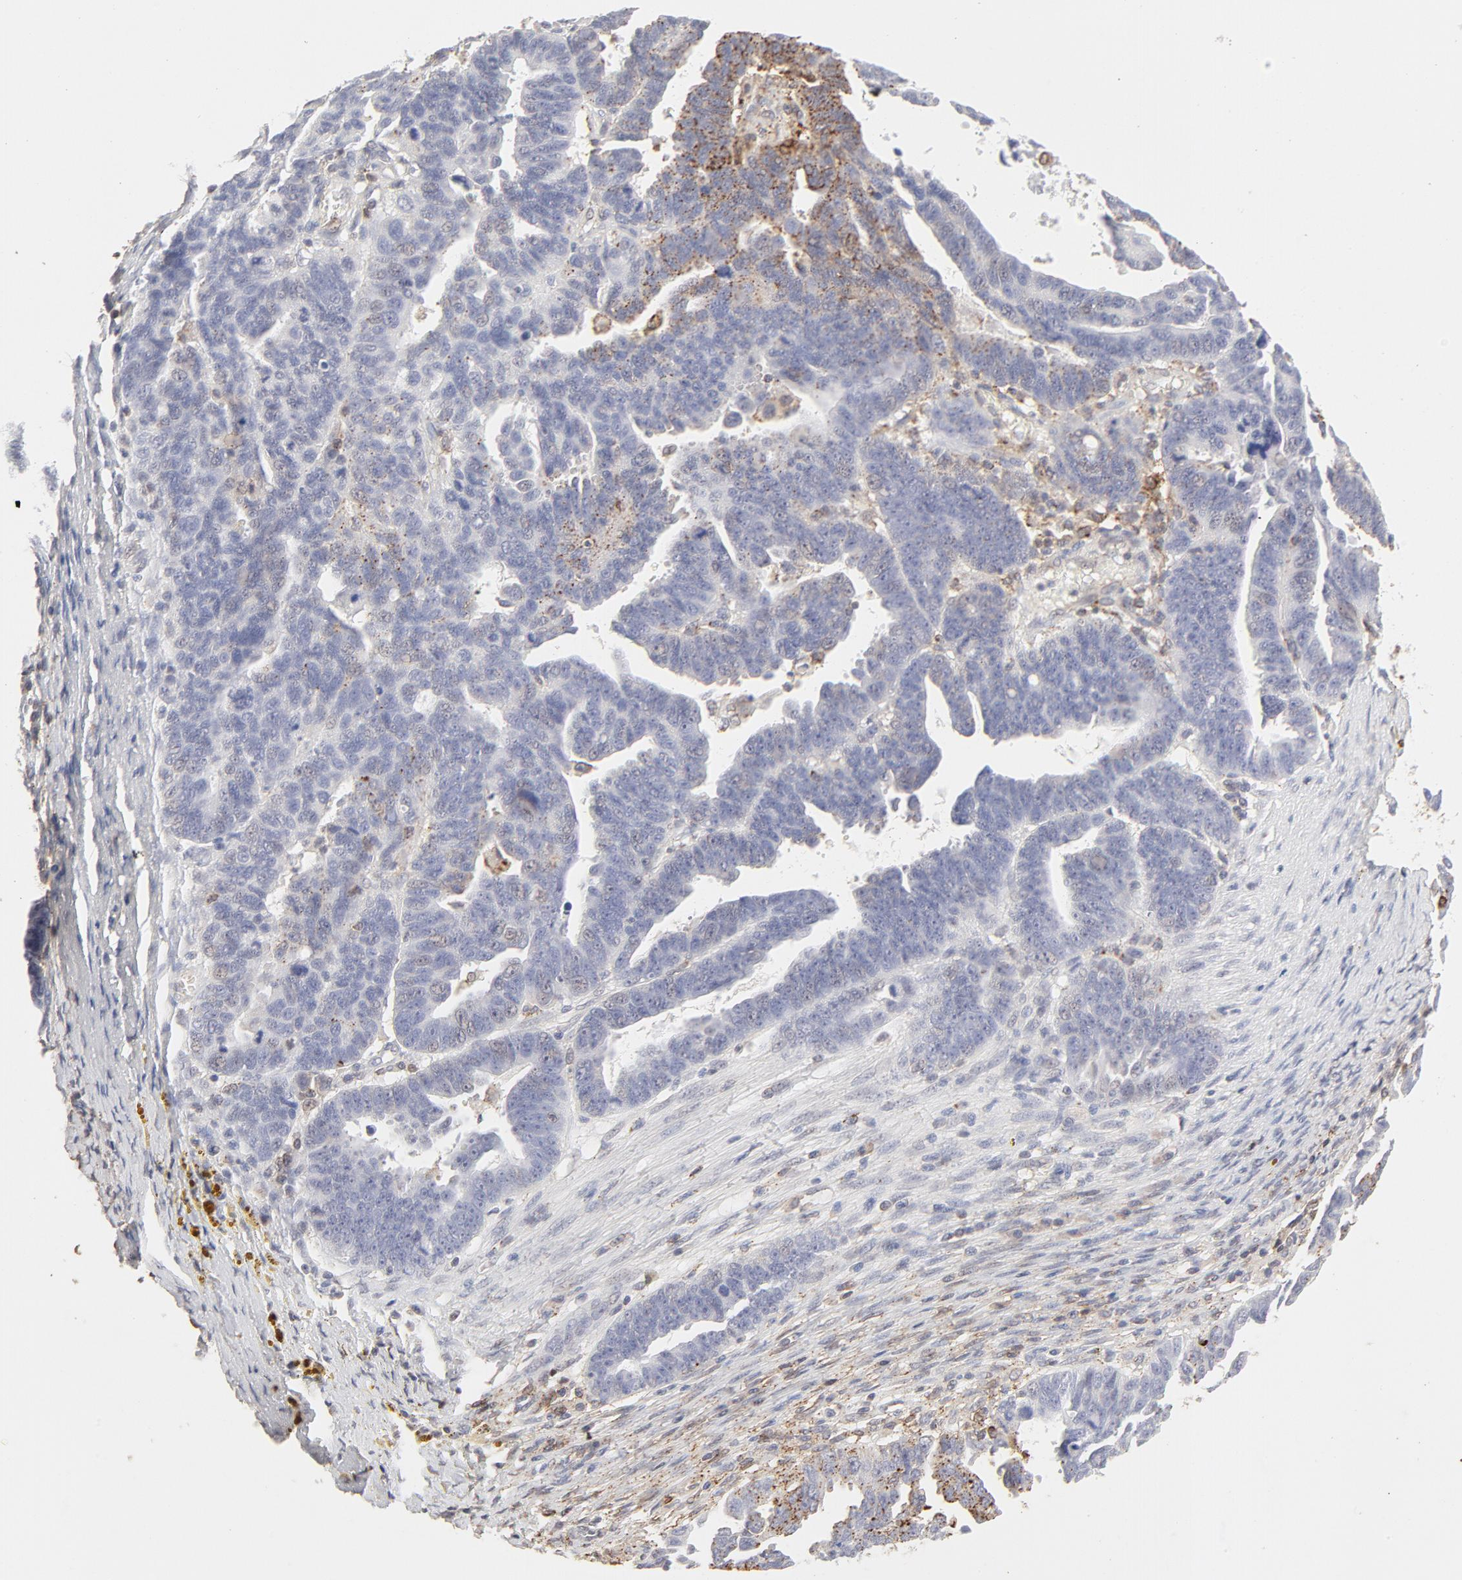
{"staining": {"intensity": "weak", "quantity": "<25%", "location": "cytoplasmic/membranous"}, "tissue": "ovarian cancer", "cell_type": "Tumor cells", "image_type": "cancer", "snomed": [{"axis": "morphology", "description": "Carcinoma, endometroid"}, {"axis": "morphology", "description": "Cystadenocarcinoma, serous, NOS"}, {"axis": "topography", "description": "Ovary"}], "caption": "Ovarian endometroid carcinoma was stained to show a protein in brown. There is no significant positivity in tumor cells.", "gene": "CDK6", "patient": {"sex": "female", "age": 45}}